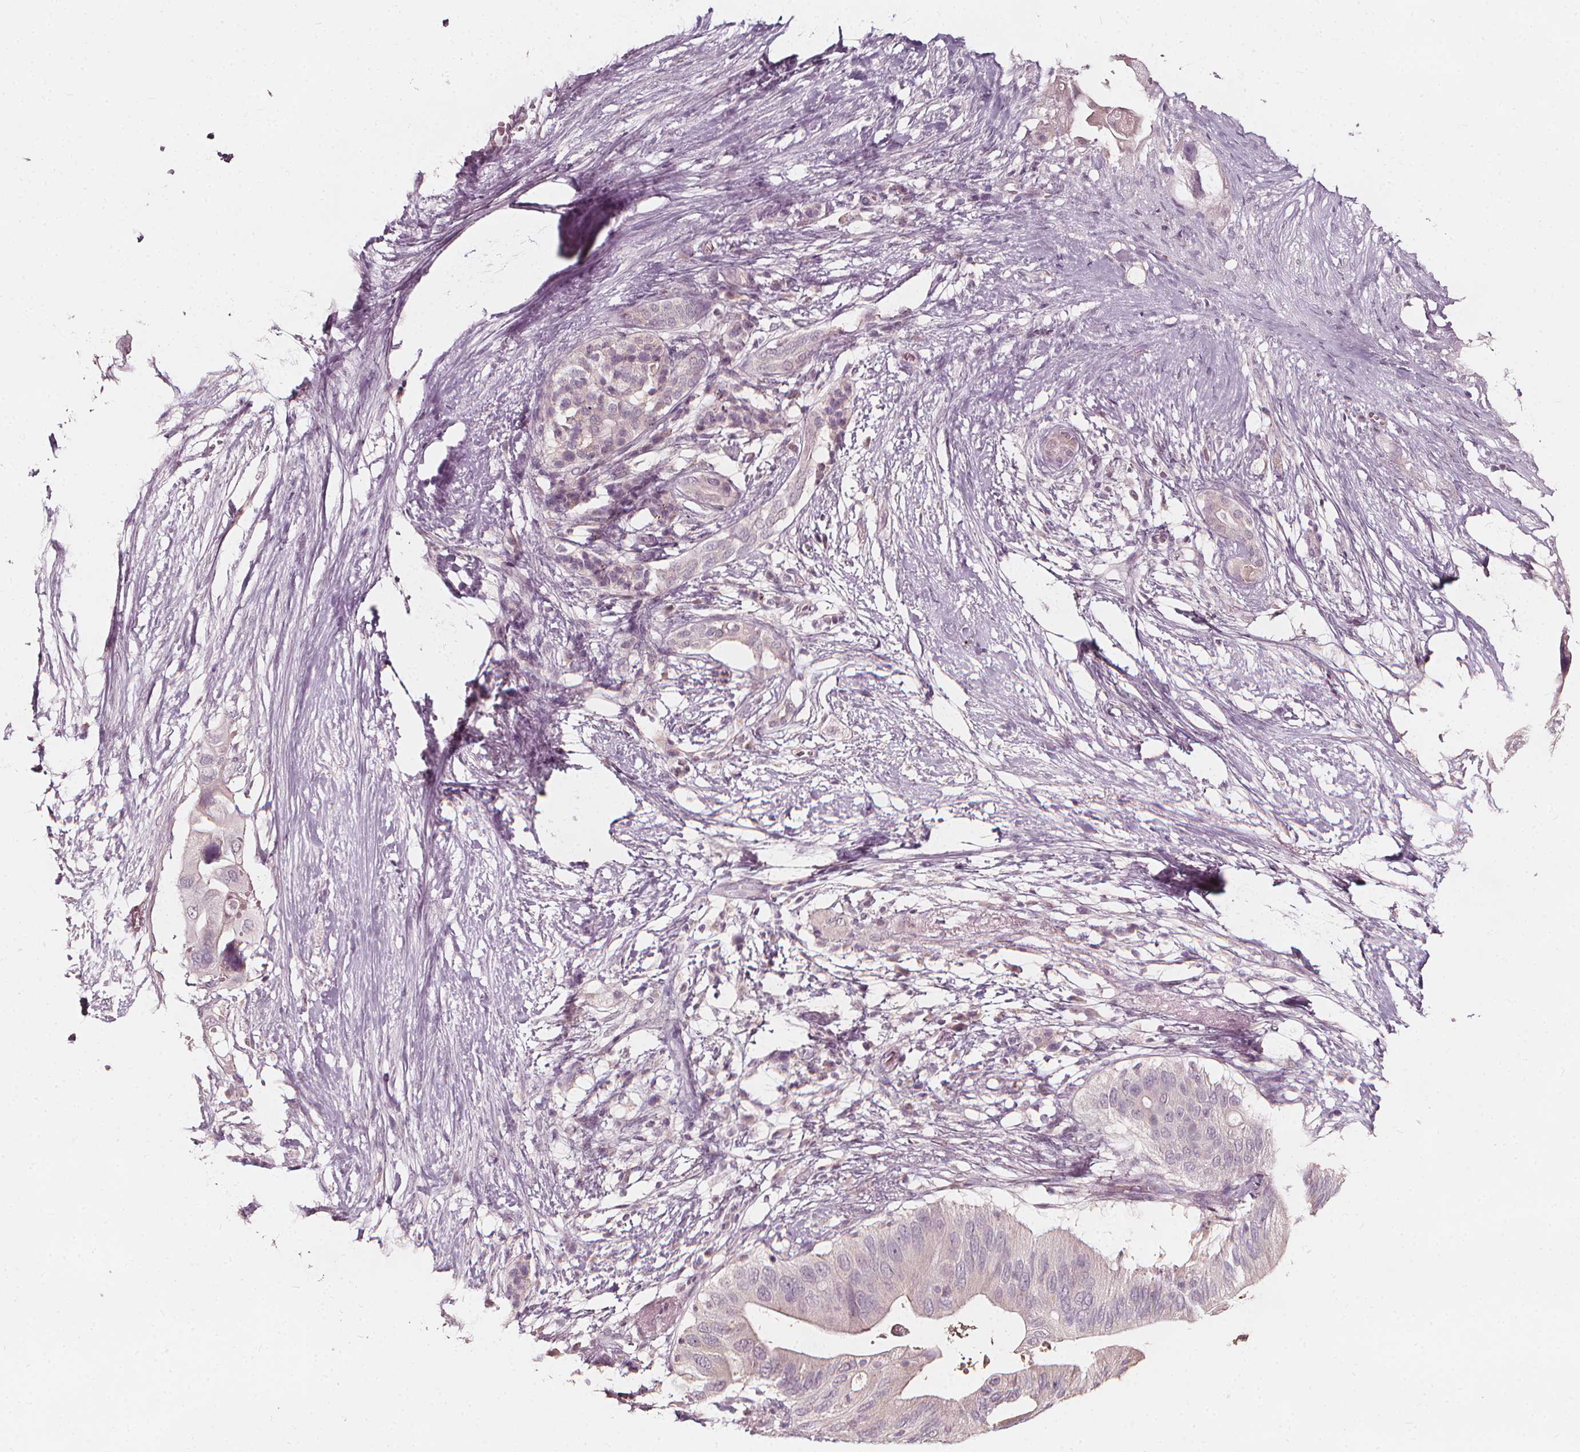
{"staining": {"intensity": "negative", "quantity": "none", "location": "none"}, "tissue": "pancreatic cancer", "cell_type": "Tumor cells", "image_type": "cancer", "snomed": [{"axis": "morphology", "description": "Adenocarcinoma, NOS"}, {"axis": "topography", "description": "Pancreas"}], "caption": "Human pancreatic cancer (adenocarcinoma) stained for a protein using immunohistochemistry shows no staining in tumor cells.", "gene": "NPC1L1", "patient": {"sex": "female", "age": 72}}